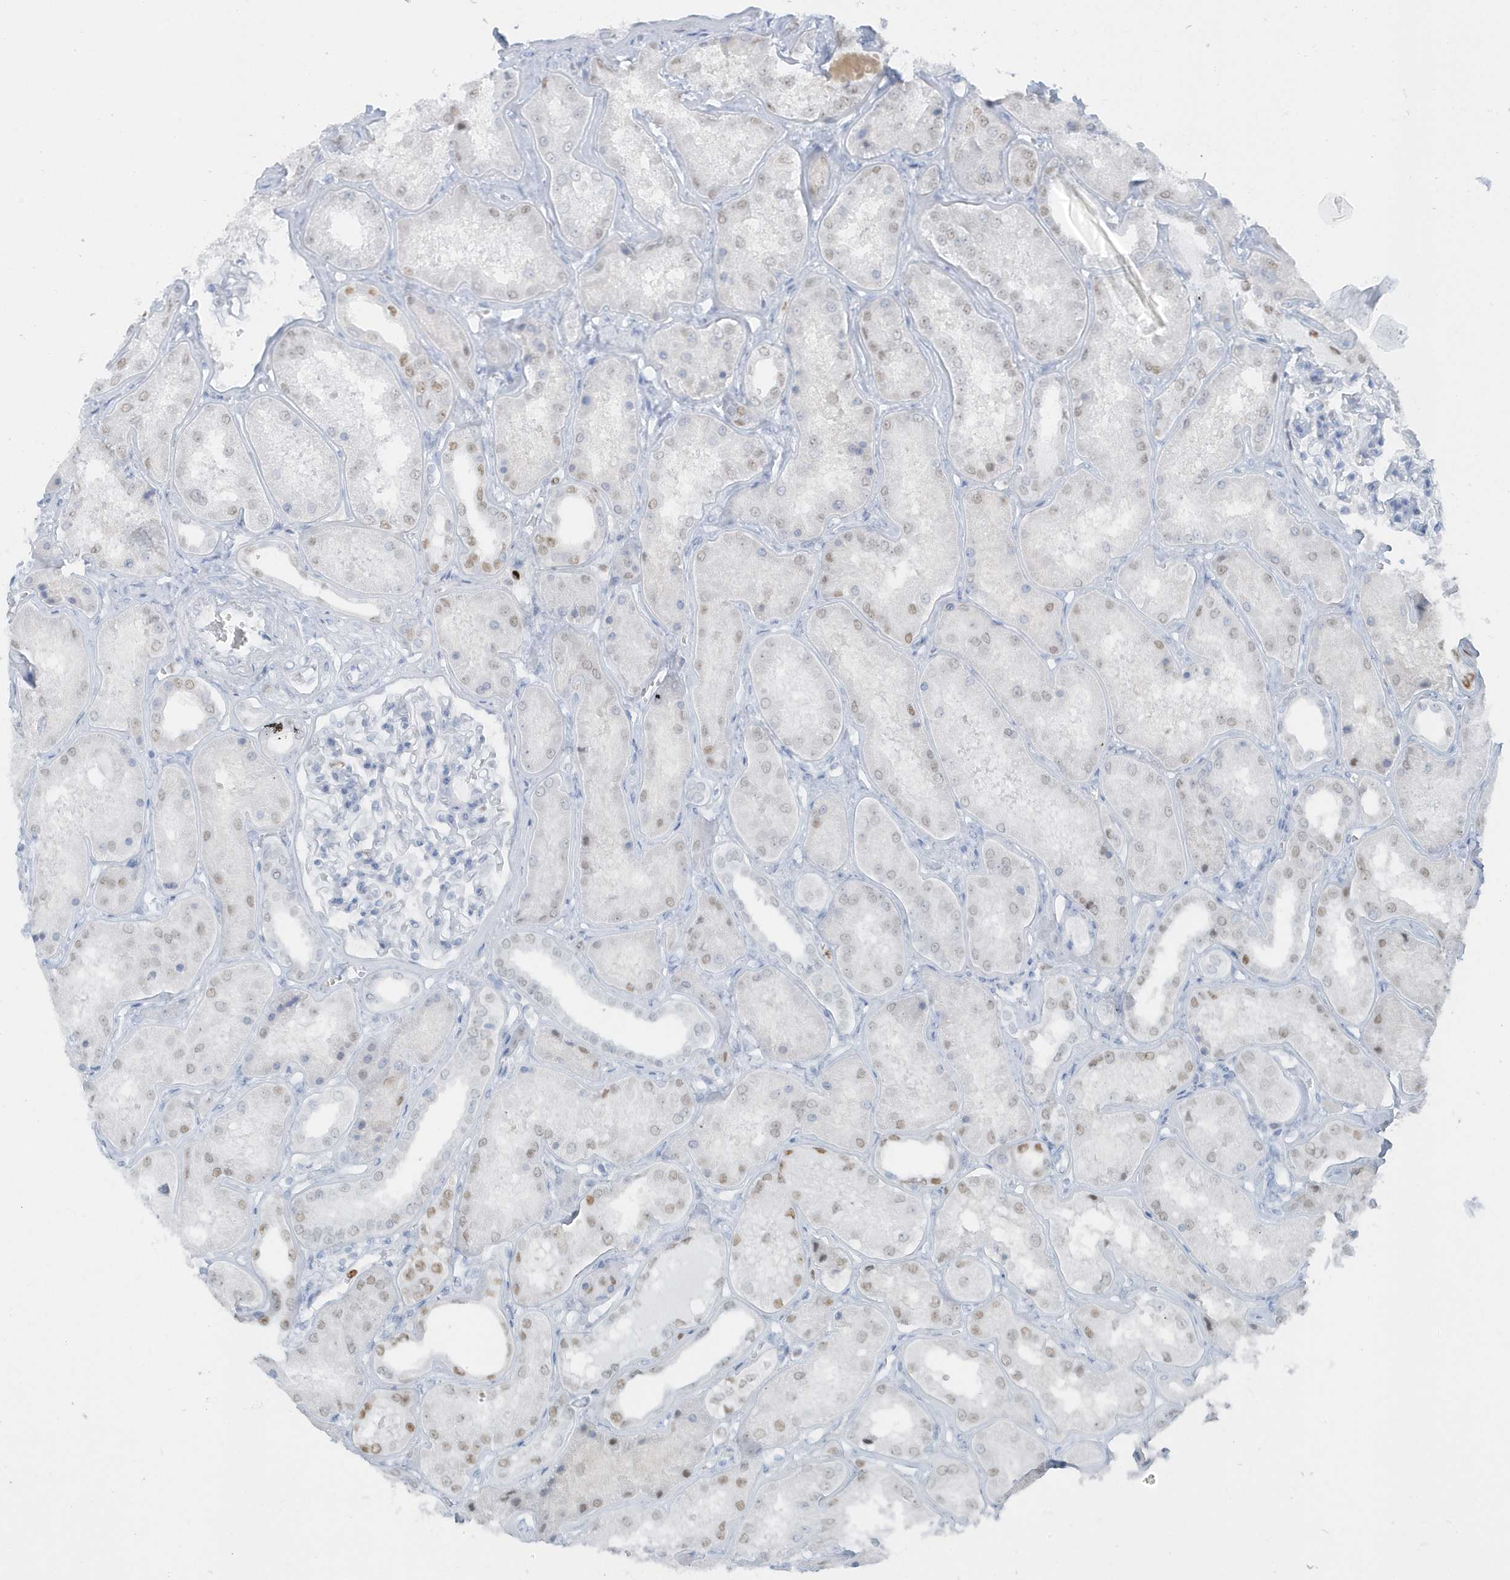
{"staining": {"intensity": "negative", "quantity": "none", "location": "none"}, "tissue": "kidney", "cell_type": "Cells in glomeruli", "image_type": "normal", "snomed": [{"axis": "morphology", "description": "Normal tissue, NOS"}, {"axis": "topography", "description": "Kidney"}], "caption": "Cells in glomeruli show no significant staining in unremarkable kidney. (DAB (3,3'-diaminobenzidine) immunohistochemistry visualized using brightfield microscopy, high magnification).", "gene": "SMIM34", "patient": {"sex": "female", "age": 56}}